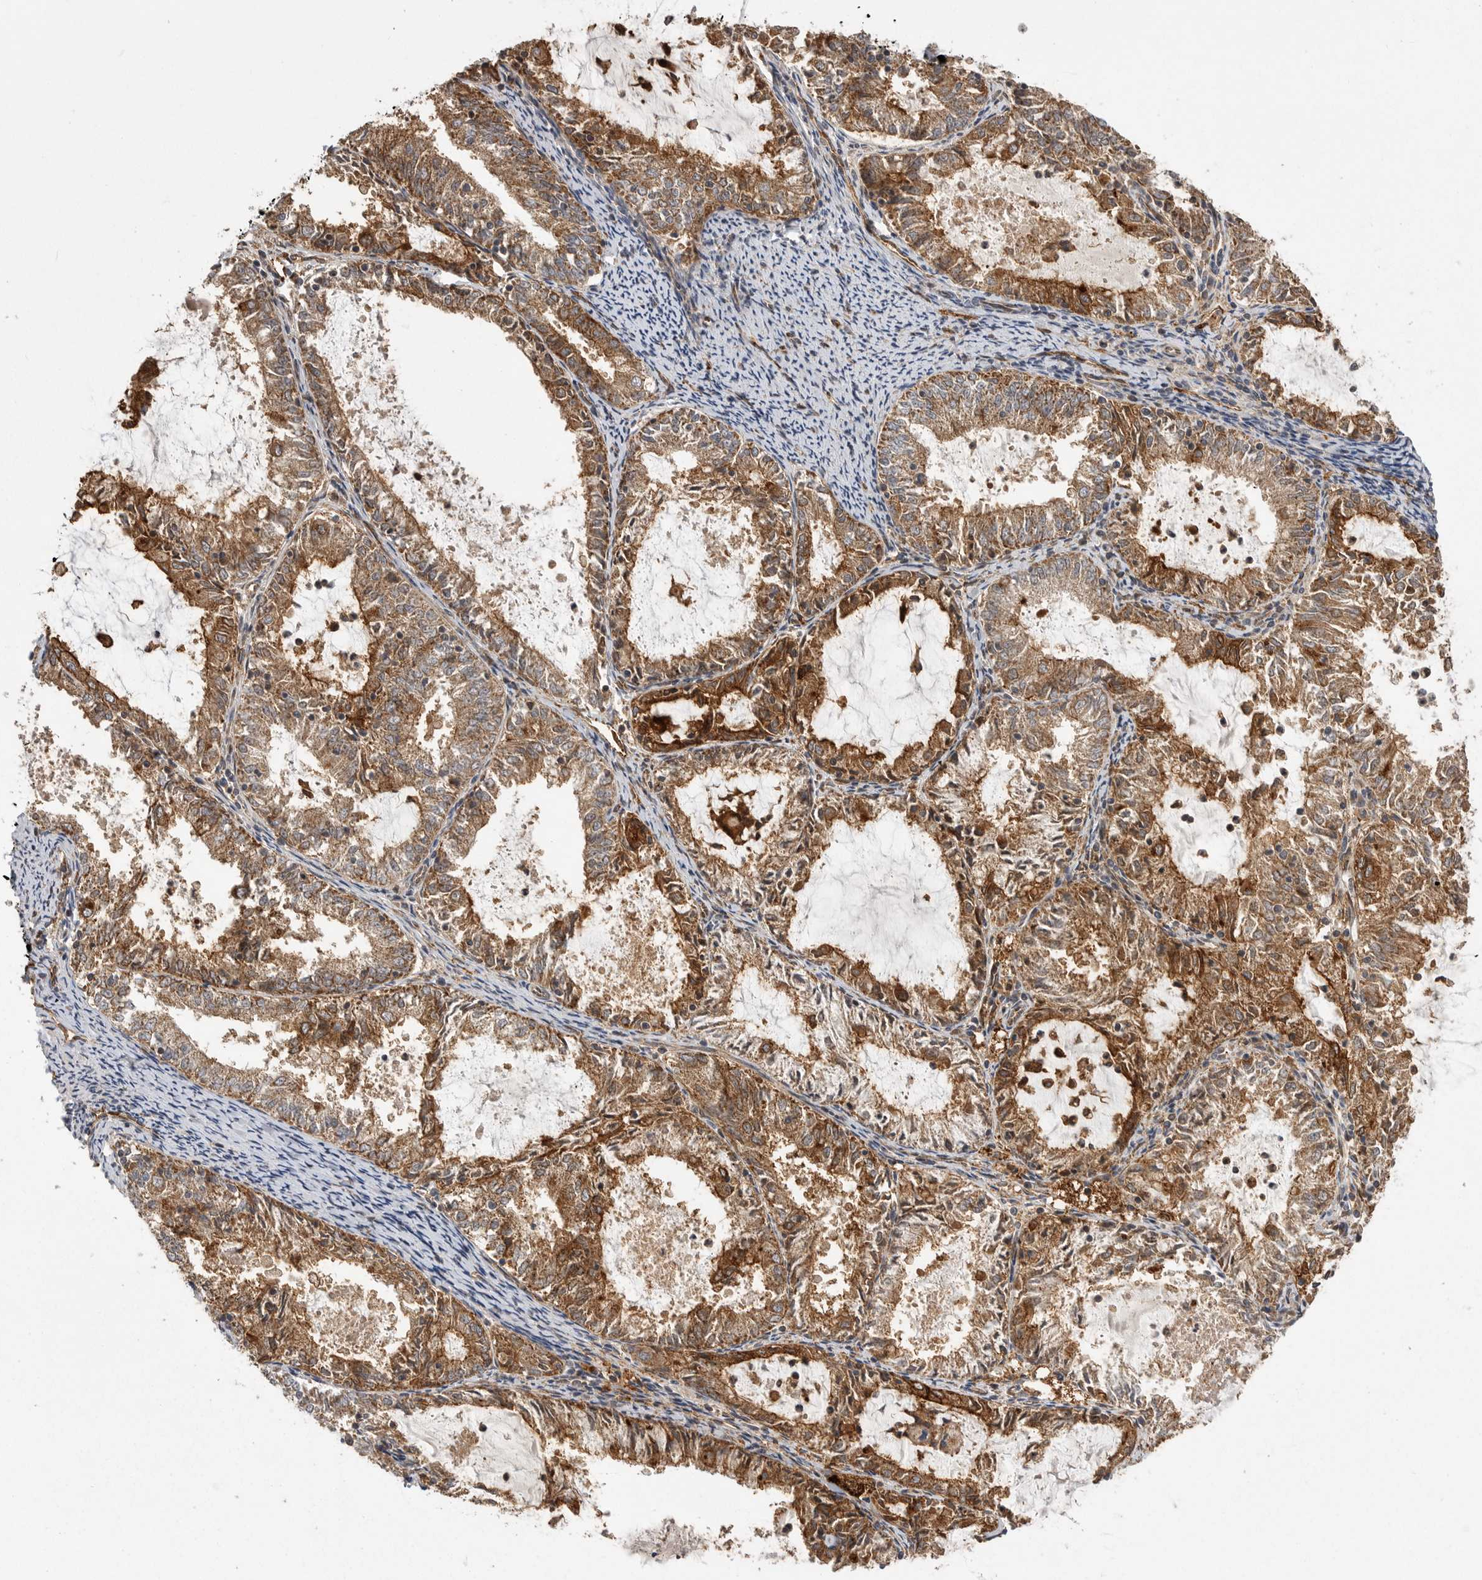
{"staining": {"intensity": "moderate", "quantity": ">75%", "location": "cytoplasmic/membranous"}, "tissue": "endometrial cancer", "cell_type": "Tumor cells", "image_type": "cancer", "snomed": [{"axis": "morphology", "description": "Adenocarcinoma, NOS"}, {"axis": "topography", "description": "Endometrium"}], "caption": "Human endometrial adenocarcinoma stained with a protein marker exhibits moderate staining in tumor cells.", "gene": "NECTIN1", "patient": {"sex": "female", "age": 57}}